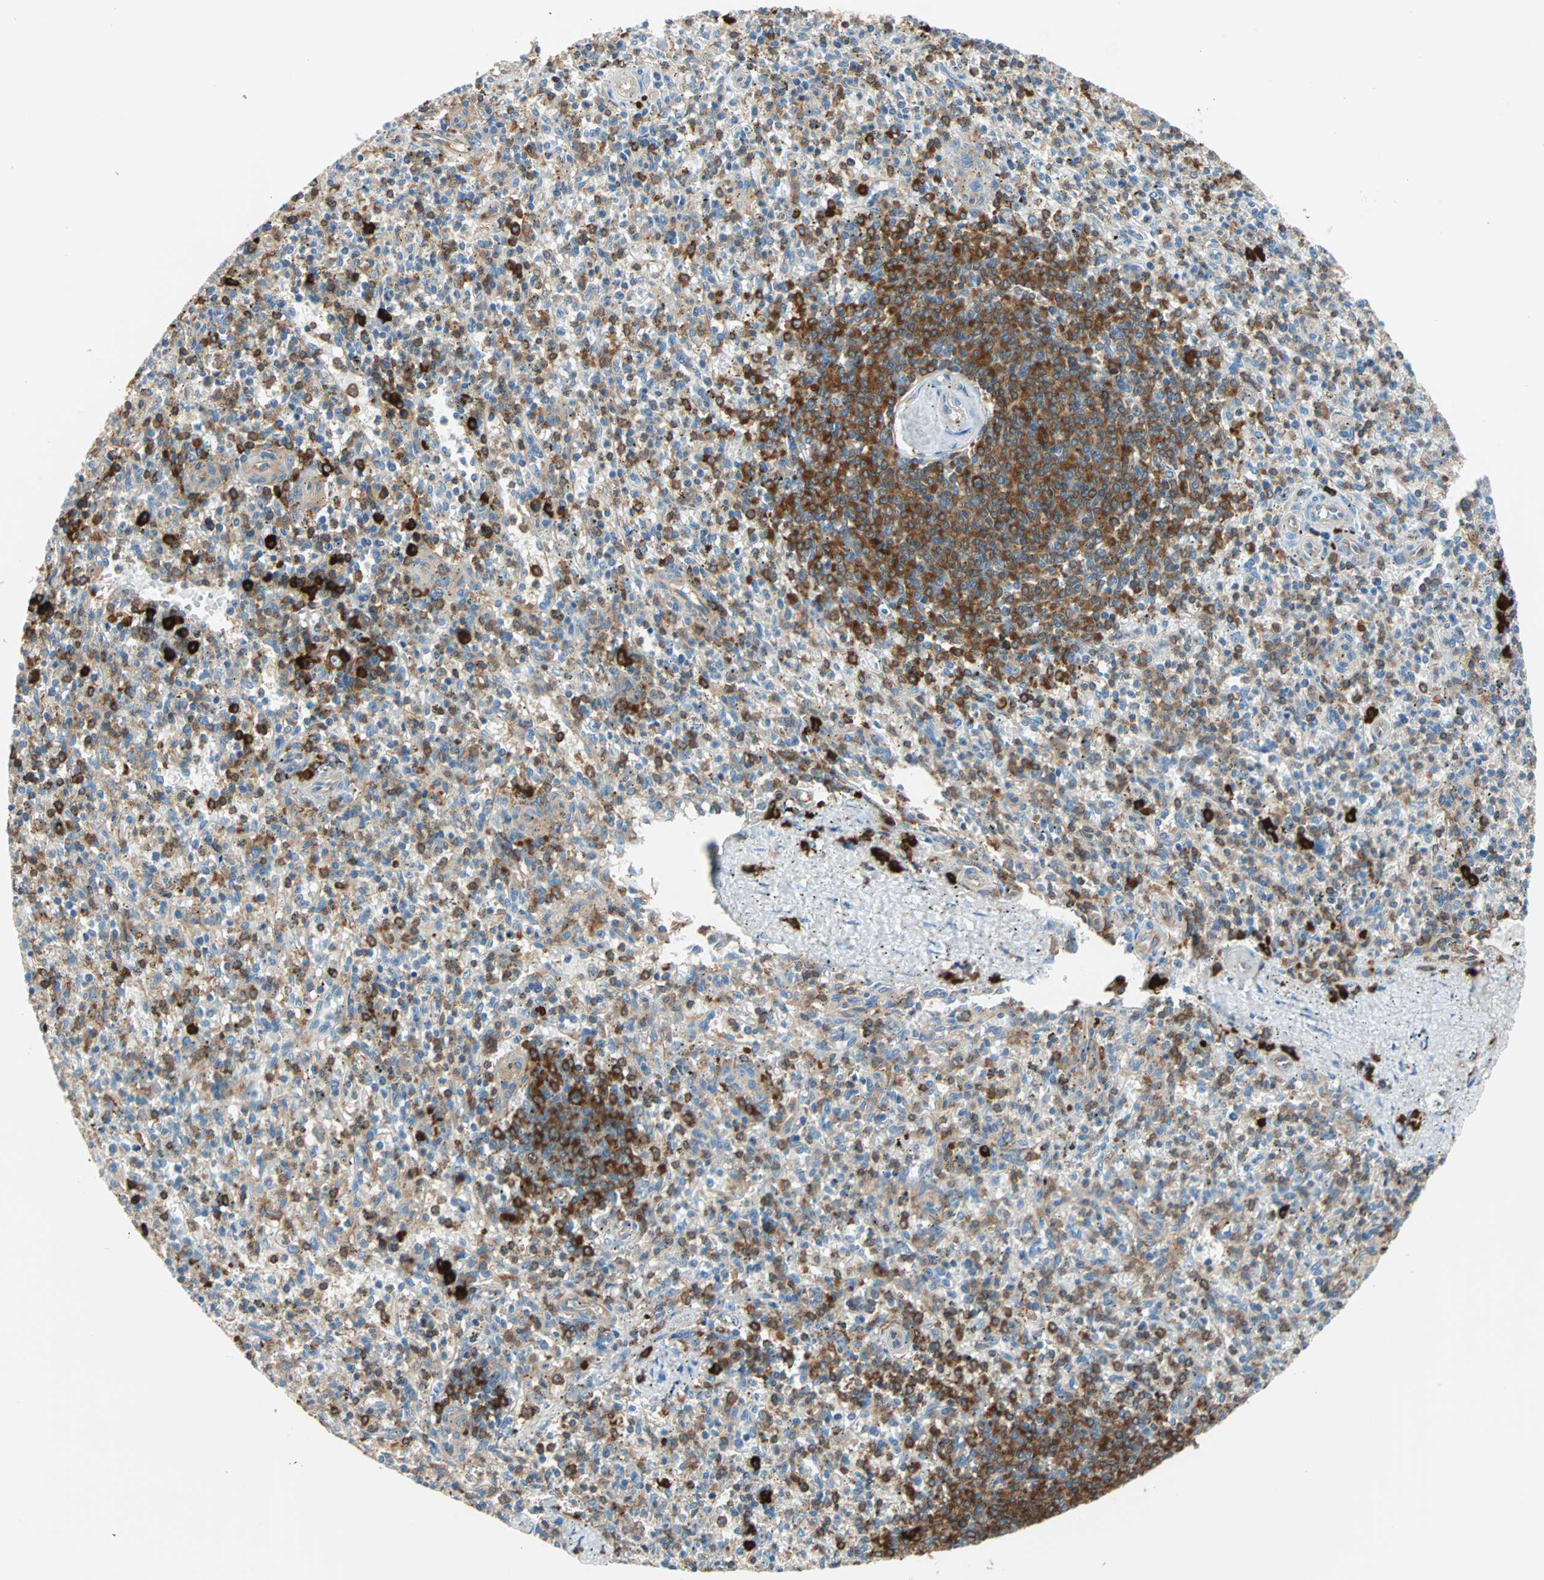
{"staining": {"intensity": "moderate", "quantity": ">75%", "location": "cytoplasmic/membranous"}, "tissue": "spleen", "cell_type": "Cells in red pulp", "image_type": "normal", "snomed": [{"axis": "morphology", "description": "Normal tissue, NOS"}, {"axis": "topography", "description": "Spleen"}], "caption": "A brown stain highlights moderate cytoplasmic/membranous staining of a protein in cells in red pulp of benign human spleen. (Brightfield microscopy of DAB IHC at high magnification).", "gene": "EEF2", "patient": {"sex": "male", "age": 72}}